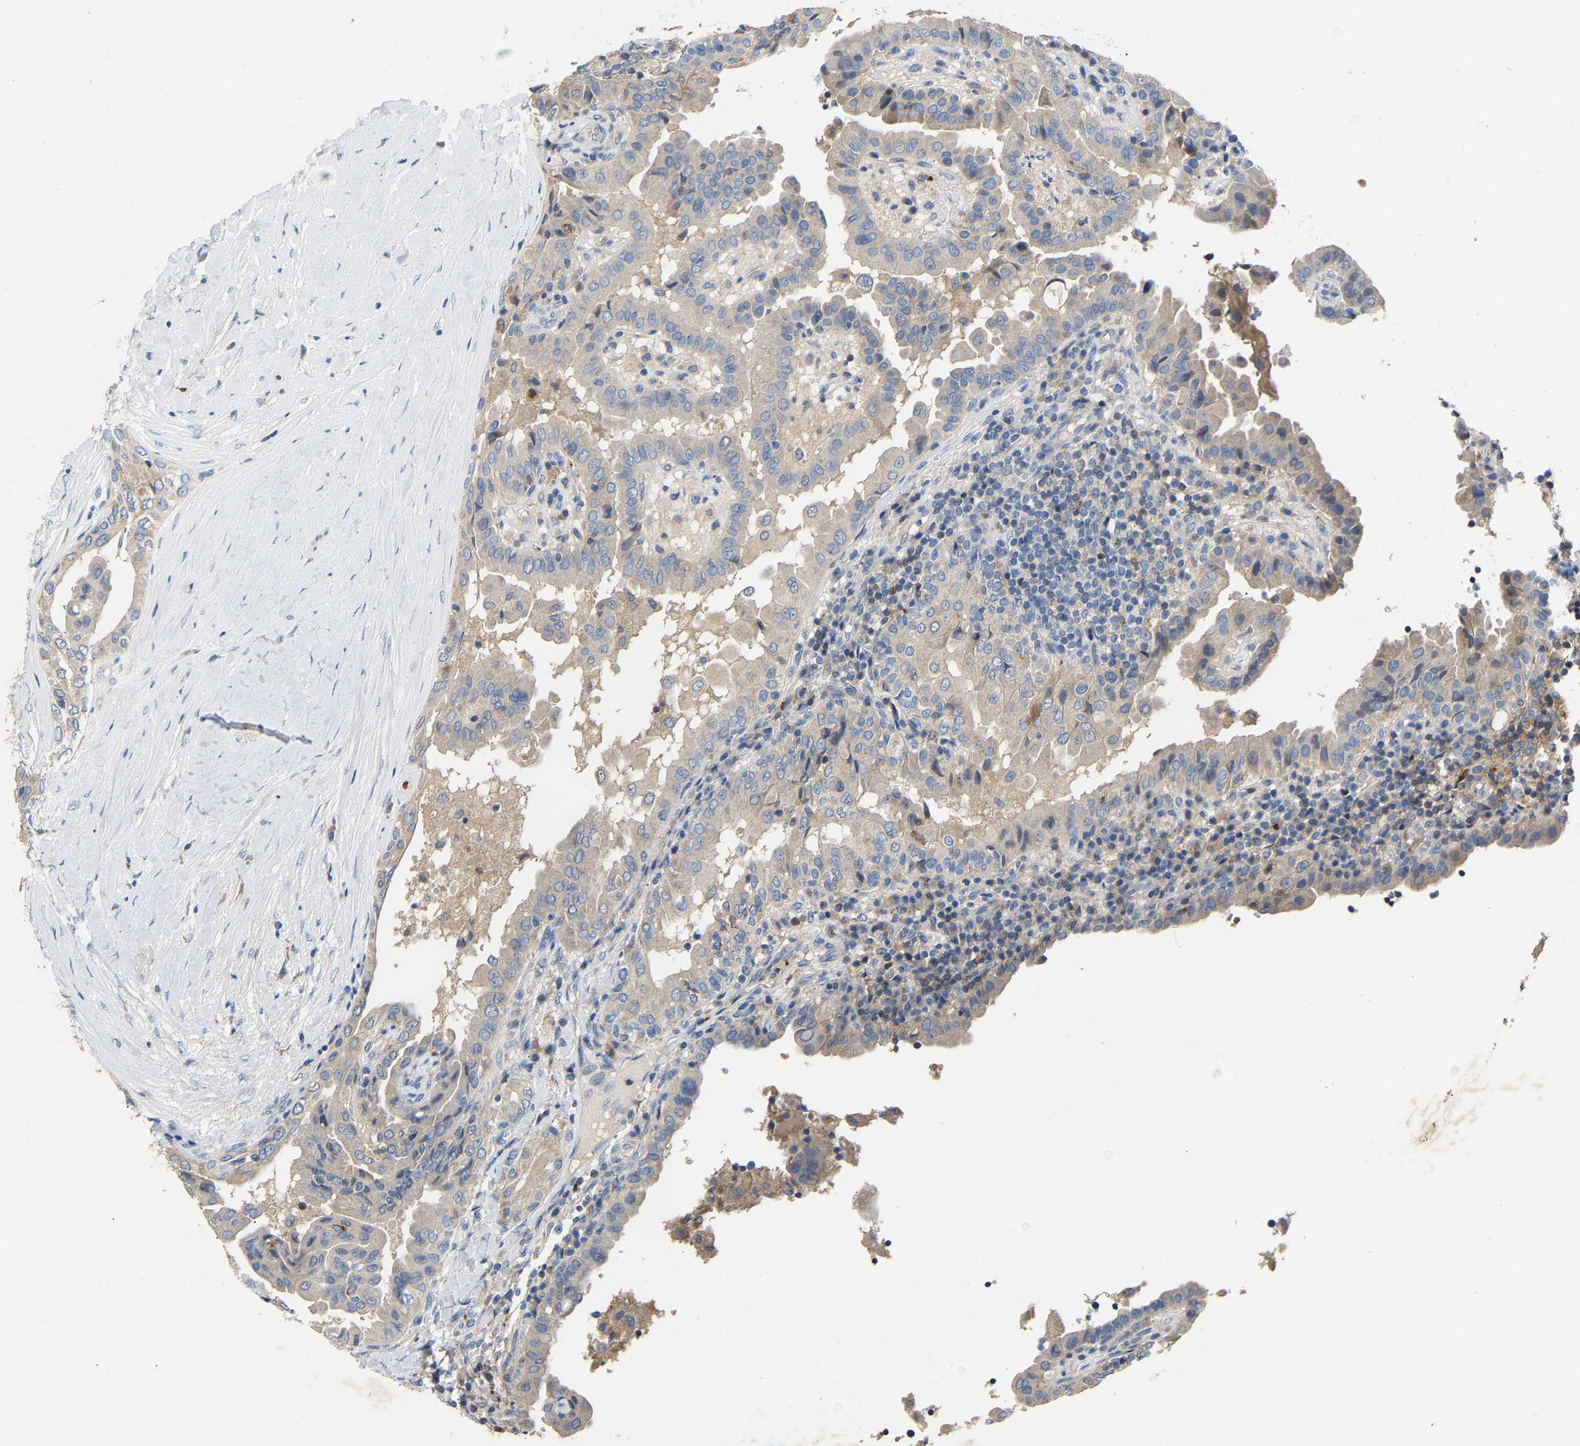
{"staining": {"intensity": "weak", "quantity": "<25%", "location": "cytoplasmic/membranous"}, "tissue": "thyroid cancer", "cell_type": "Tumor cells", "image_type": "cancer", "snomed": [{"axis": "morphology", "description": "Papillary adenocarcinoma, NOS"}, {"axis": "topography", "description": "Thyroid gland"}], "caption": "A histopathology image of thyroid cancer stained for a protein reveals no brown staining in tumor cells.", "gene": "CCDC171", "patient": {"sex": "male", "age": 33}}